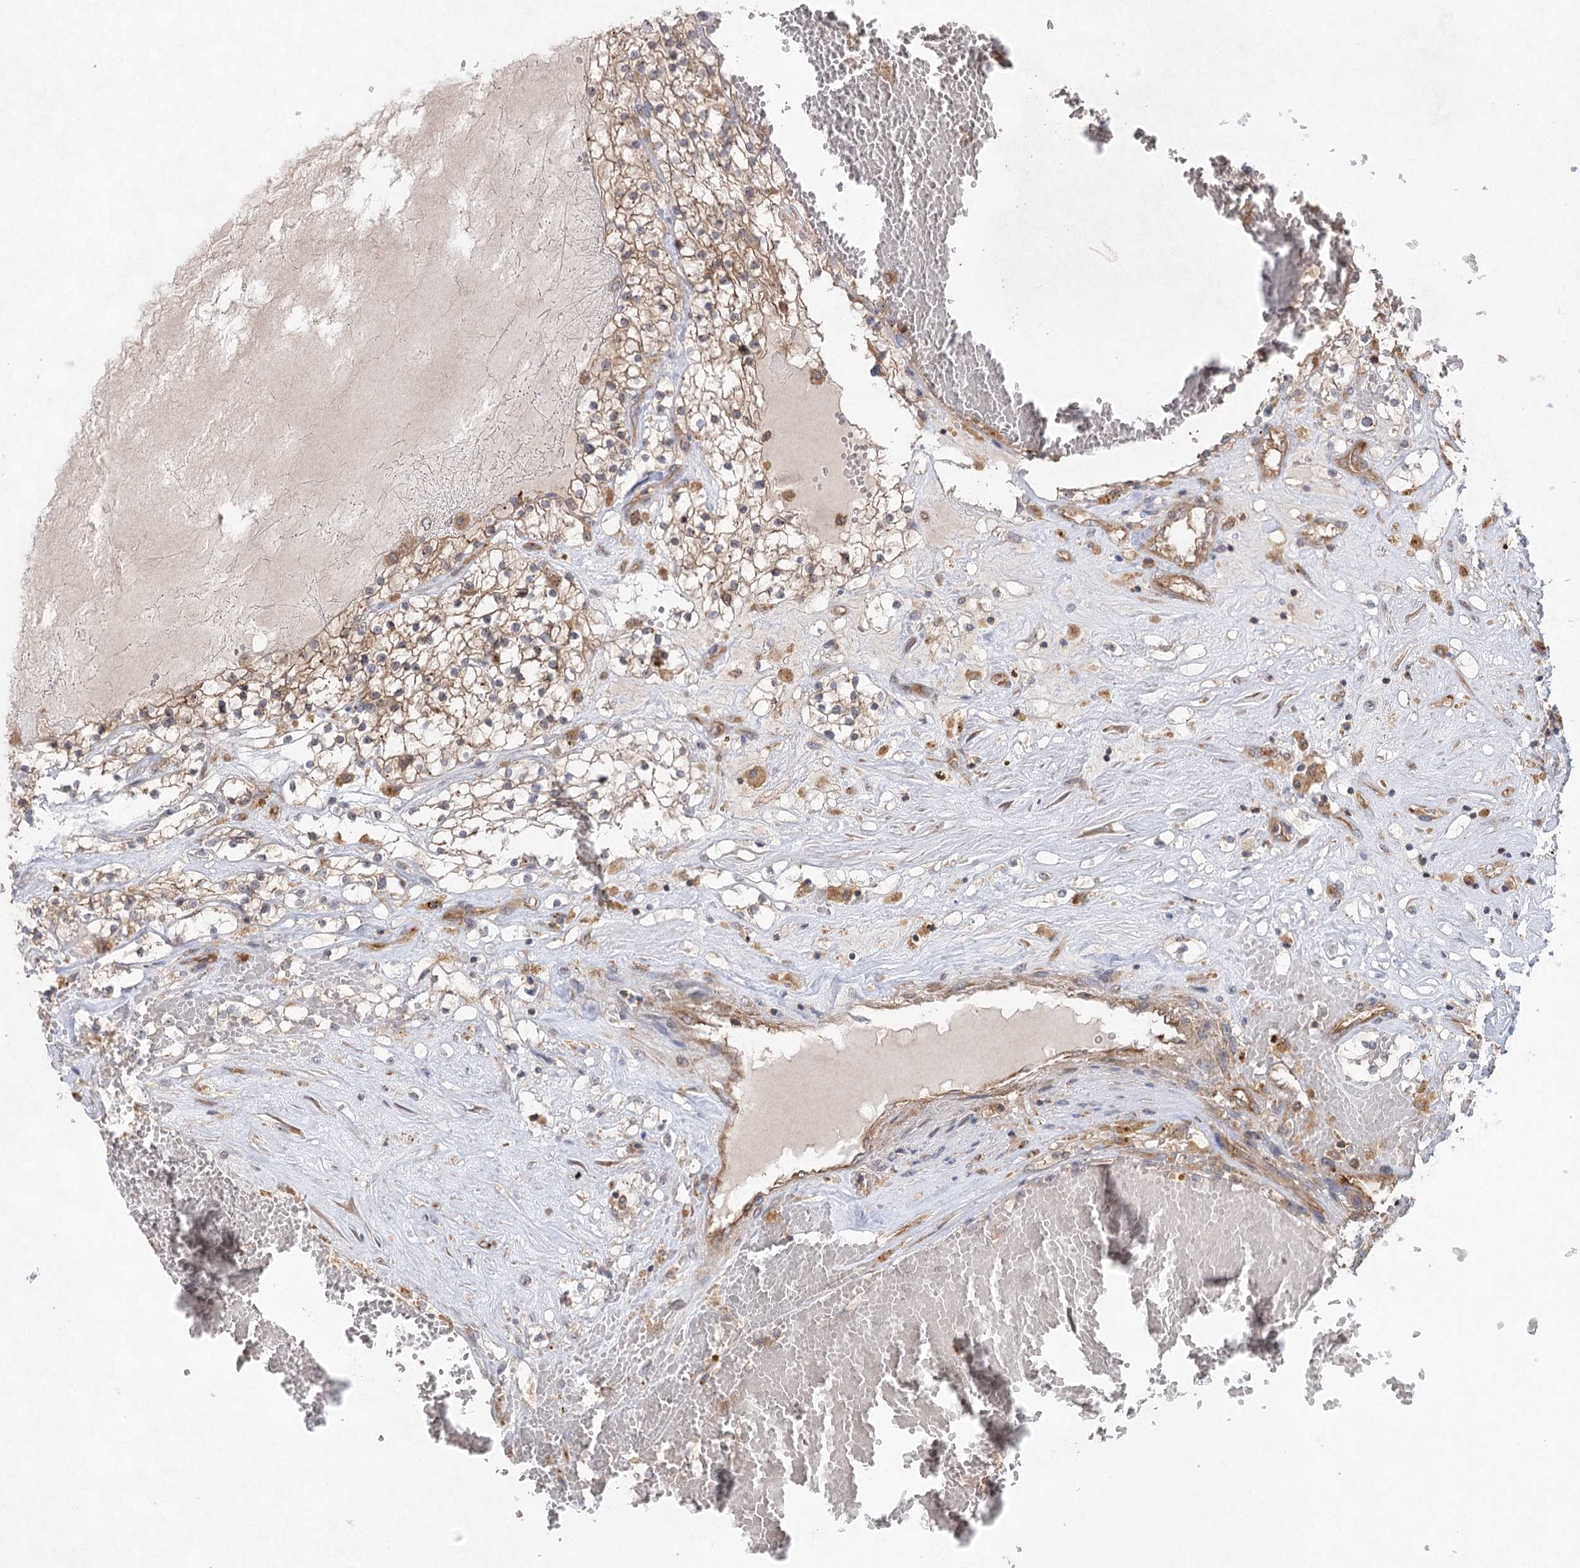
{"staining": {"intensity": "moderate", "quantity": ">75%", "location": "cytoplasmic/membranous"}, "tissue": "renal cancer", "cell_type": "Tumor cells", "image_type": "cancer", "snomed": [{"axis": "morphology", "description": "Normal tissue, NOS"}, {"axis": "morphology", "description": "Adenocarcinoma, NOS"}, {"axis": "topography", "description": "Kidney"}], "caption": "Immunohistochemical staining of renal cancer (adenocarcinoma) demonstrates medium levels of moderate cytoplasmic/membranous positivity in about >75% of tumor cells.", "gene": "EIF3A", "patient": {"sex": "male", "age": 68}}